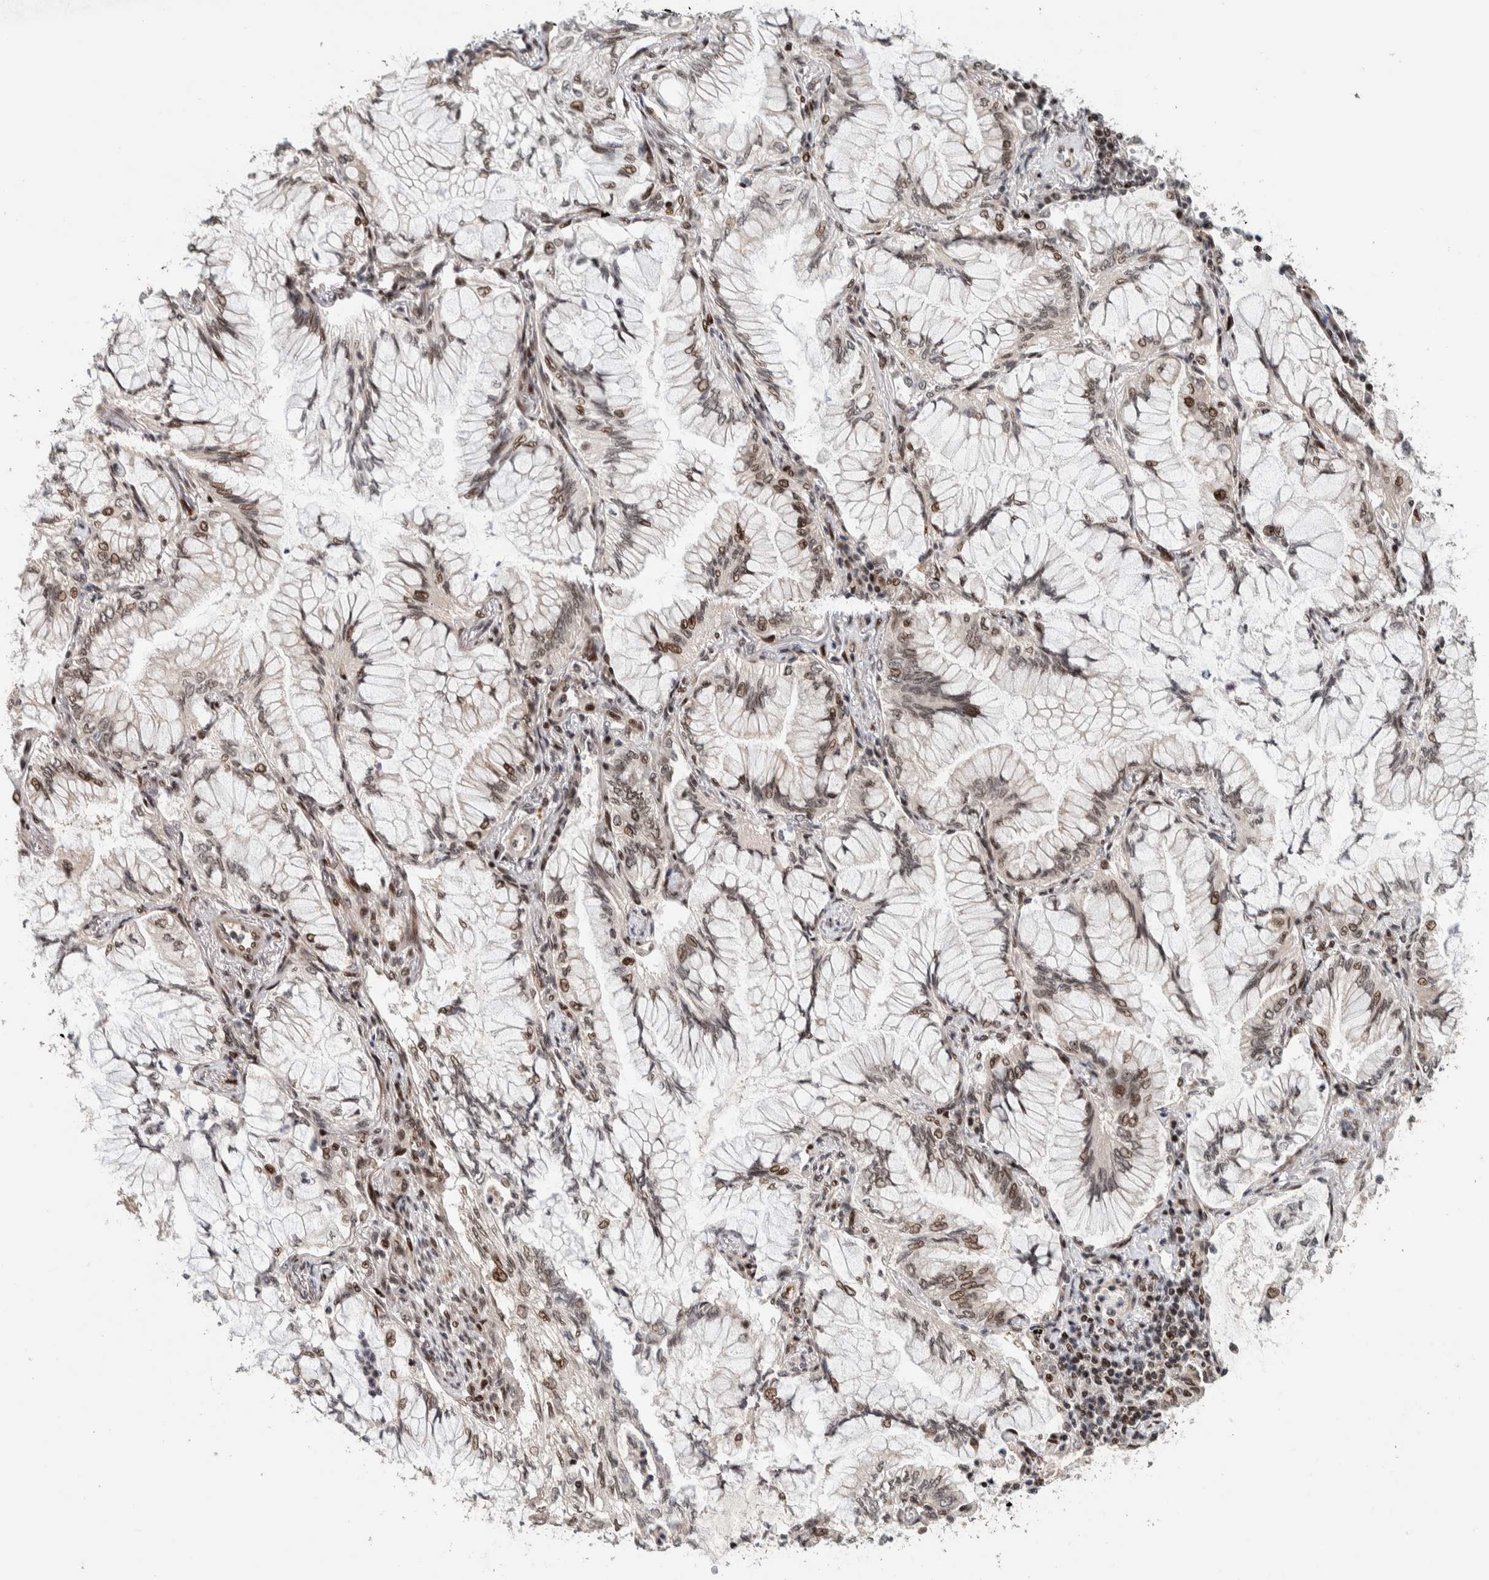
{"staining": {"intensity": "moderate", "quantity": "<25%", "location": "nuclear"}, "tissue": "lung cancer", "cell_type": "Tumor cells", "image_type": "cancer", "snomed": [{"axis": "morphology", "description": "Adenocarcinoma, NOS"}, {"axis": "topography", "description": "Lung"}], "caption": "An image of human lung cancer stained for a protein reveals moderate nuclear brown staining in tumor cells. (brown staining indicates protein expression, while blue staining denotes nuclei).", "gene": "CHD4", "patient": {"sex": "female", "age": 70}}